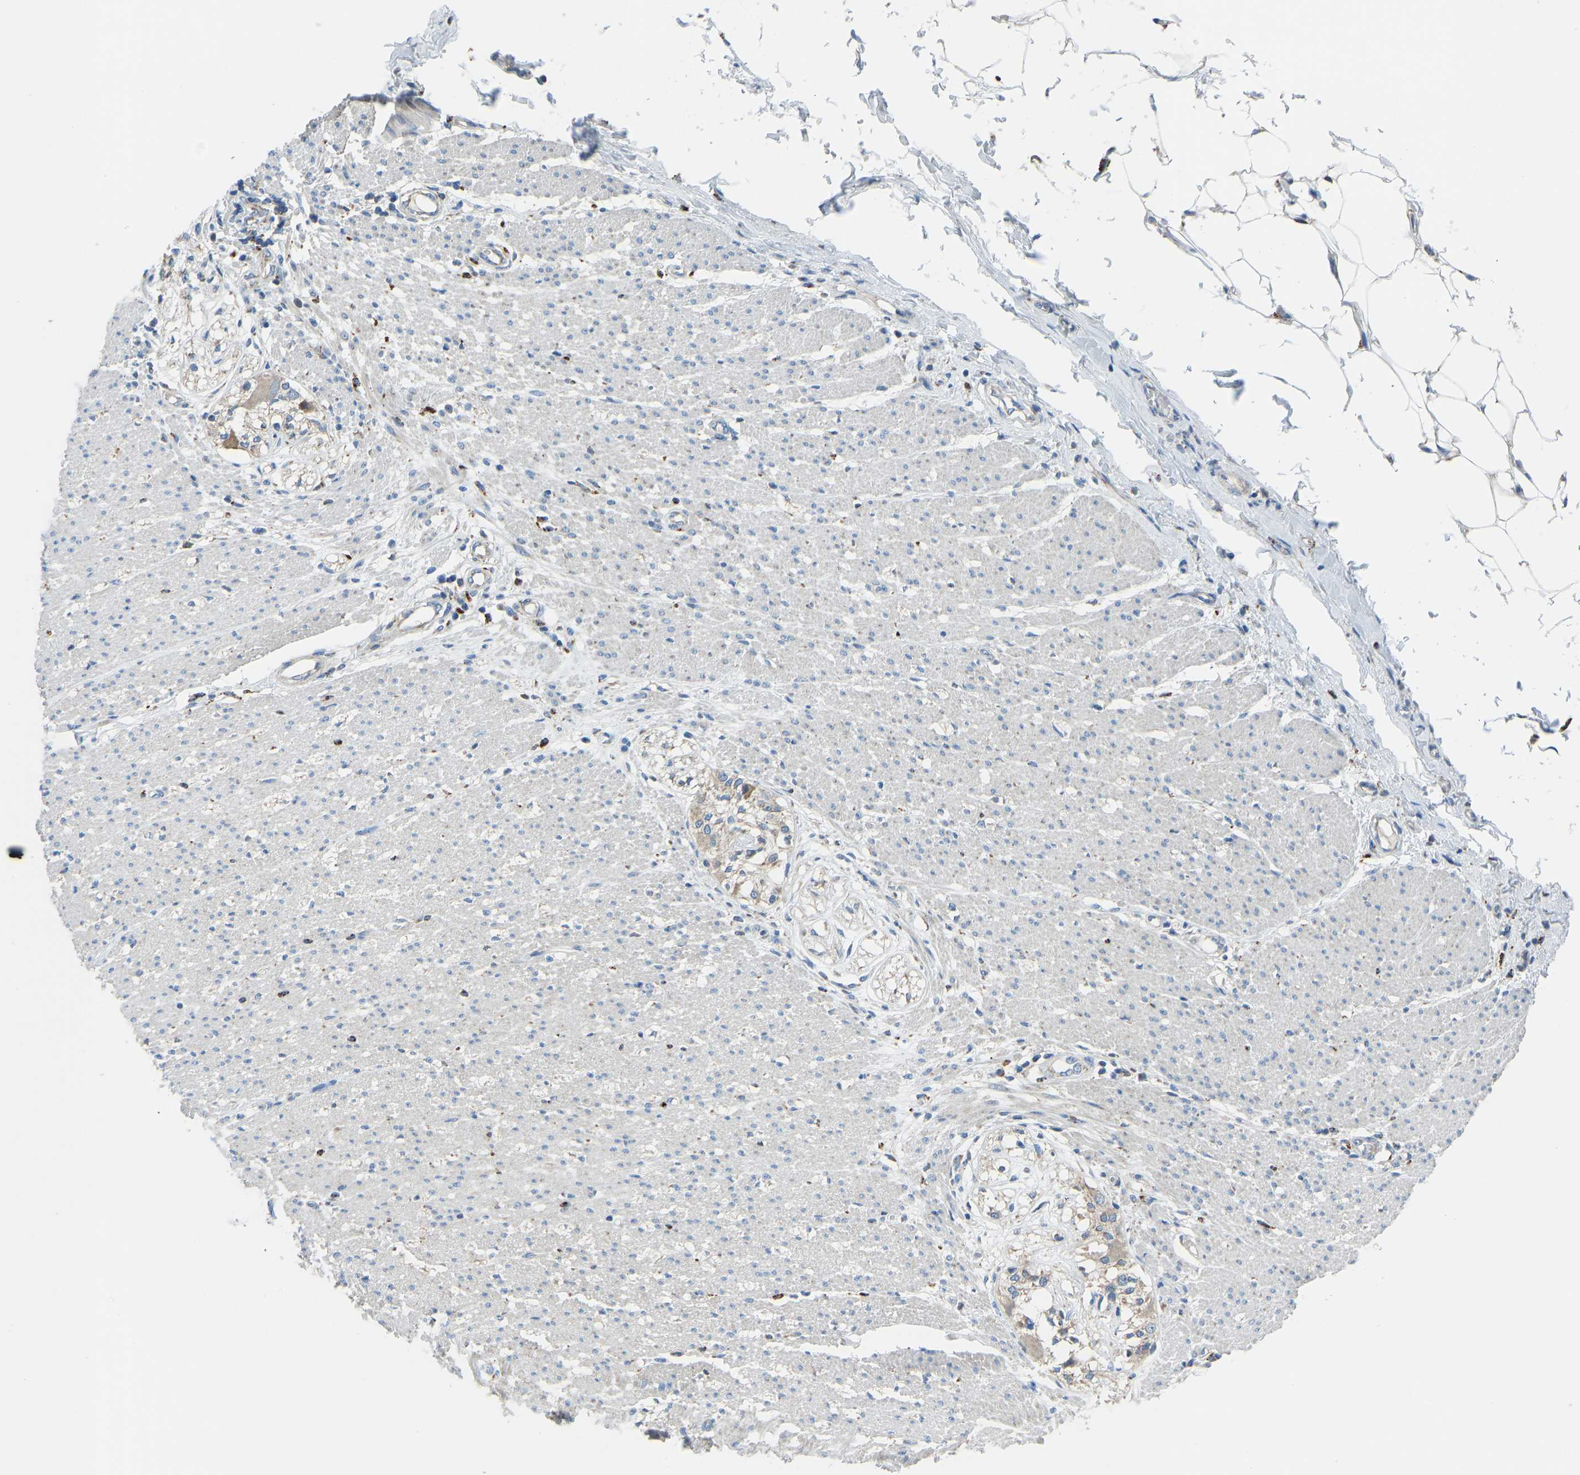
{"staining": {"intensity": "weak", "quantity": "<25%", "location": "cytoplasmic/membranous"}, "tissue": "smooth muscle", "cell_type": "Smooth muscle cells", "image_type": "normal", "snomed": [{"axis": "morphology", "description": "Normal tissue, NOS"}, {"axis": "morphology", "description": "Adenocarcinoma, NOS"}, {"axis": "topography", "description": "Colon"}, {"axis": "topography", "description": "Peripheral nerve tissue"}], "caption": "A micrograph of smooth muscle stained for a protein demonstrates no brown staining in smooth muscle cells.", "gene": "SMIM20", "patient": {"sex": "male", "age": 14}}